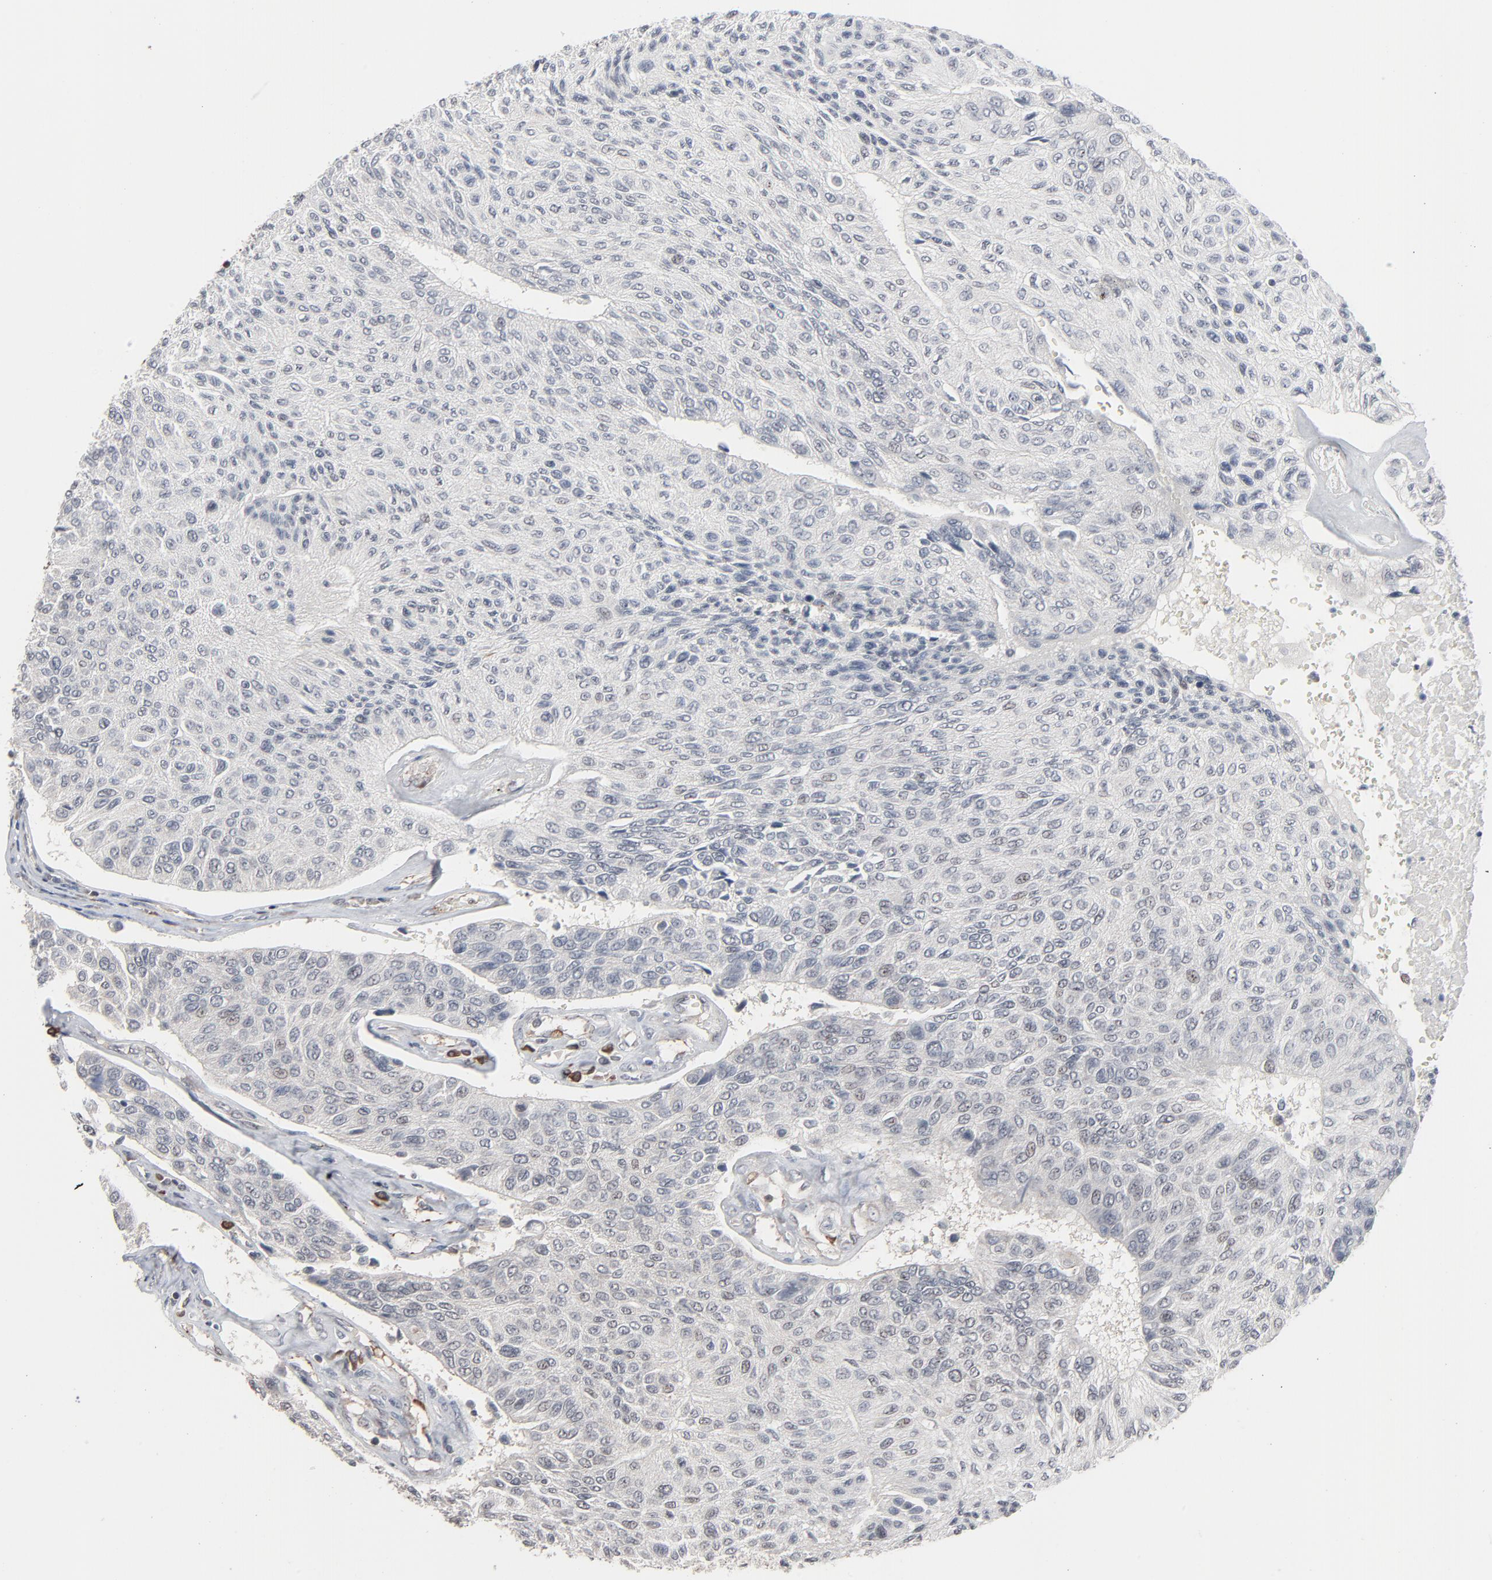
{"staining": {"intensity": "negative", "quantity": "none", "location": "none"}, "tissue": "urothelial cancer", "cell_type": "Tumor cells", "image_type": "cancer", "snomed": [{"axis": "morphology", "description": "Urothelial carcinoma, High grade"}, {"axis": "topography", "description": "Urinary bladder"}], "caption": "Tumor cells show no significant staining in urothelial carcinoma (high-grade).", "gene": "ZNF419", "patient": {"sex": "male", "age": 66}}